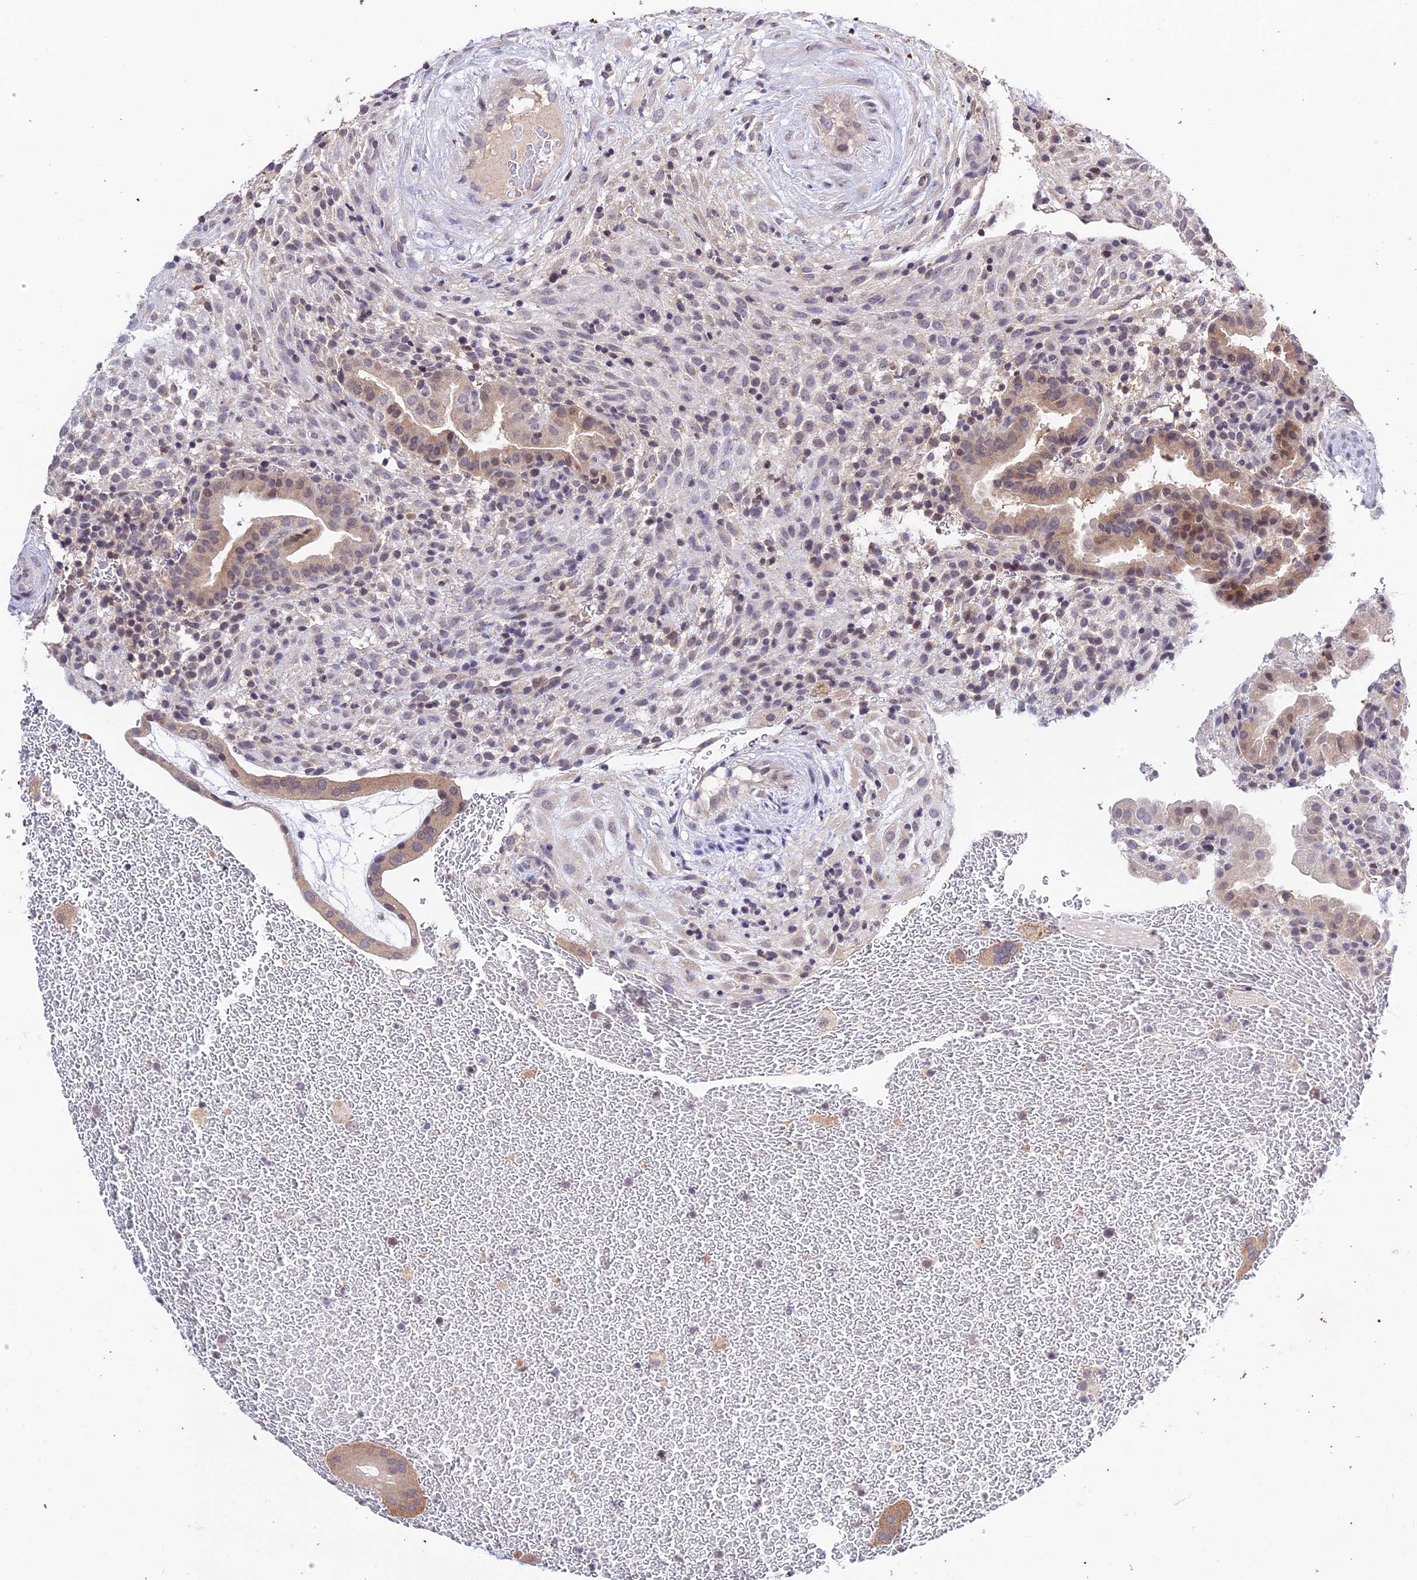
{"staining": {"intensity": "weak", "quantity": "<25%", "location": "cytoplasmic/membranous"}, "tissue": "placenta", "cell_type": "Decidual cells", "image_type": "normal", "snomed": [{"axis": "morphology", "description": "Normal tissue, NOS"}, {"axis": "topography", "description": "Placenta"}], "caption": "Immunohistochemical staining of benign human placenta demonstrates no significant positivity in decidual cells.", "gene": "TEKT1", "patient": {"sex": "female", "age": 19}}